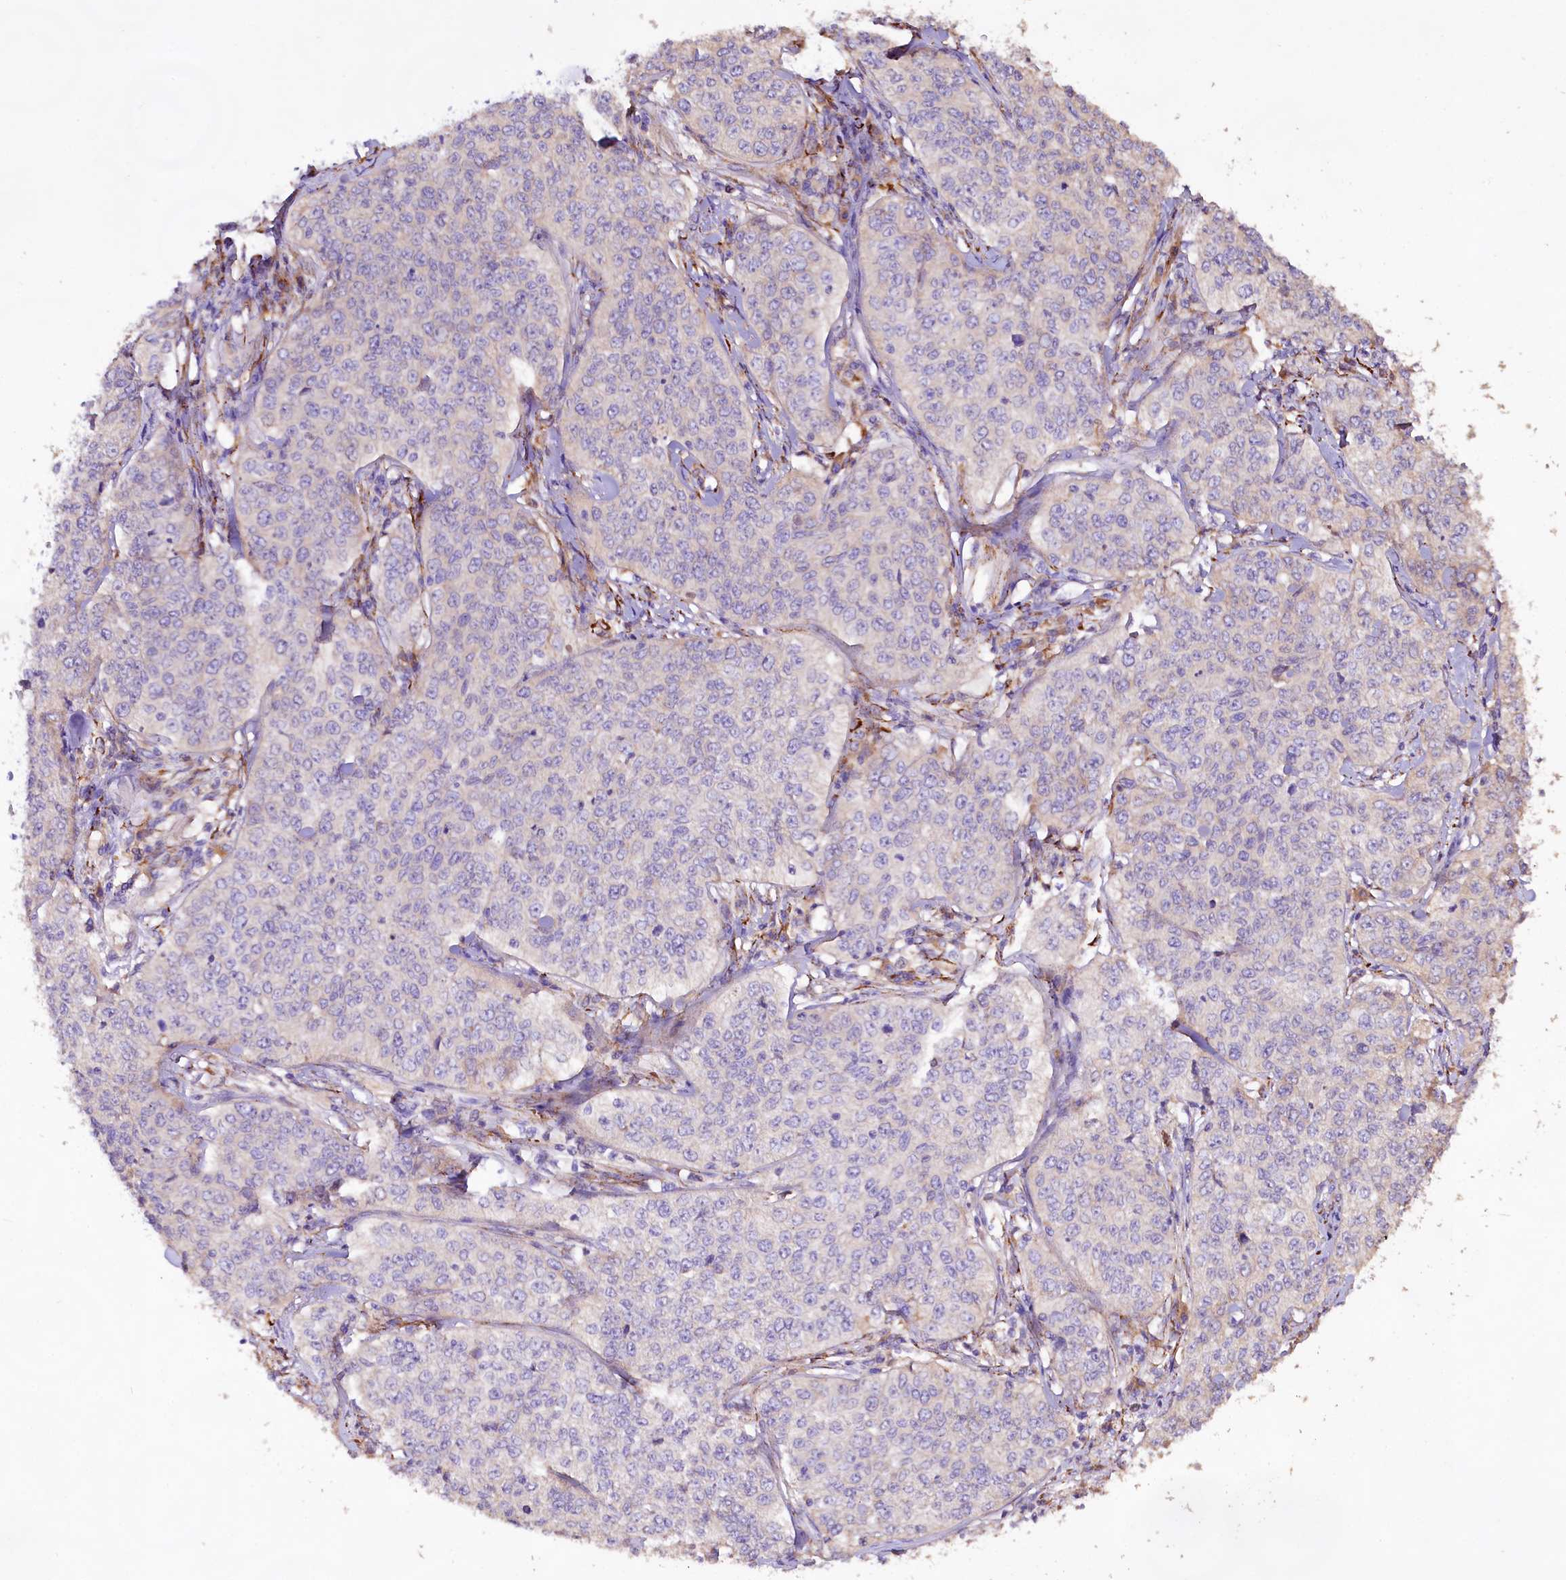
{"staining": {"intensity": "negative", "quantity": "none", "location": "none"}, "tissue": "cervical cancer", "cell_type": "Tumor cells", "image_type": "cancer", "snomed": [{"axis": "morphology", "description": "Squamous cell carcinoma, NOS"}, {"axis": "topography", "description": "Cervix"}], "caption": "Immunohistochemistry micrograph of neoplastic tissue: cervical squamous cell carcinoma stained with DAB (3,3'-diaminobenzidine) reveals no significant protein staining in tumor cells.", "gene": "DMXL2", "patient": {"sex": "female", "age": 35}}